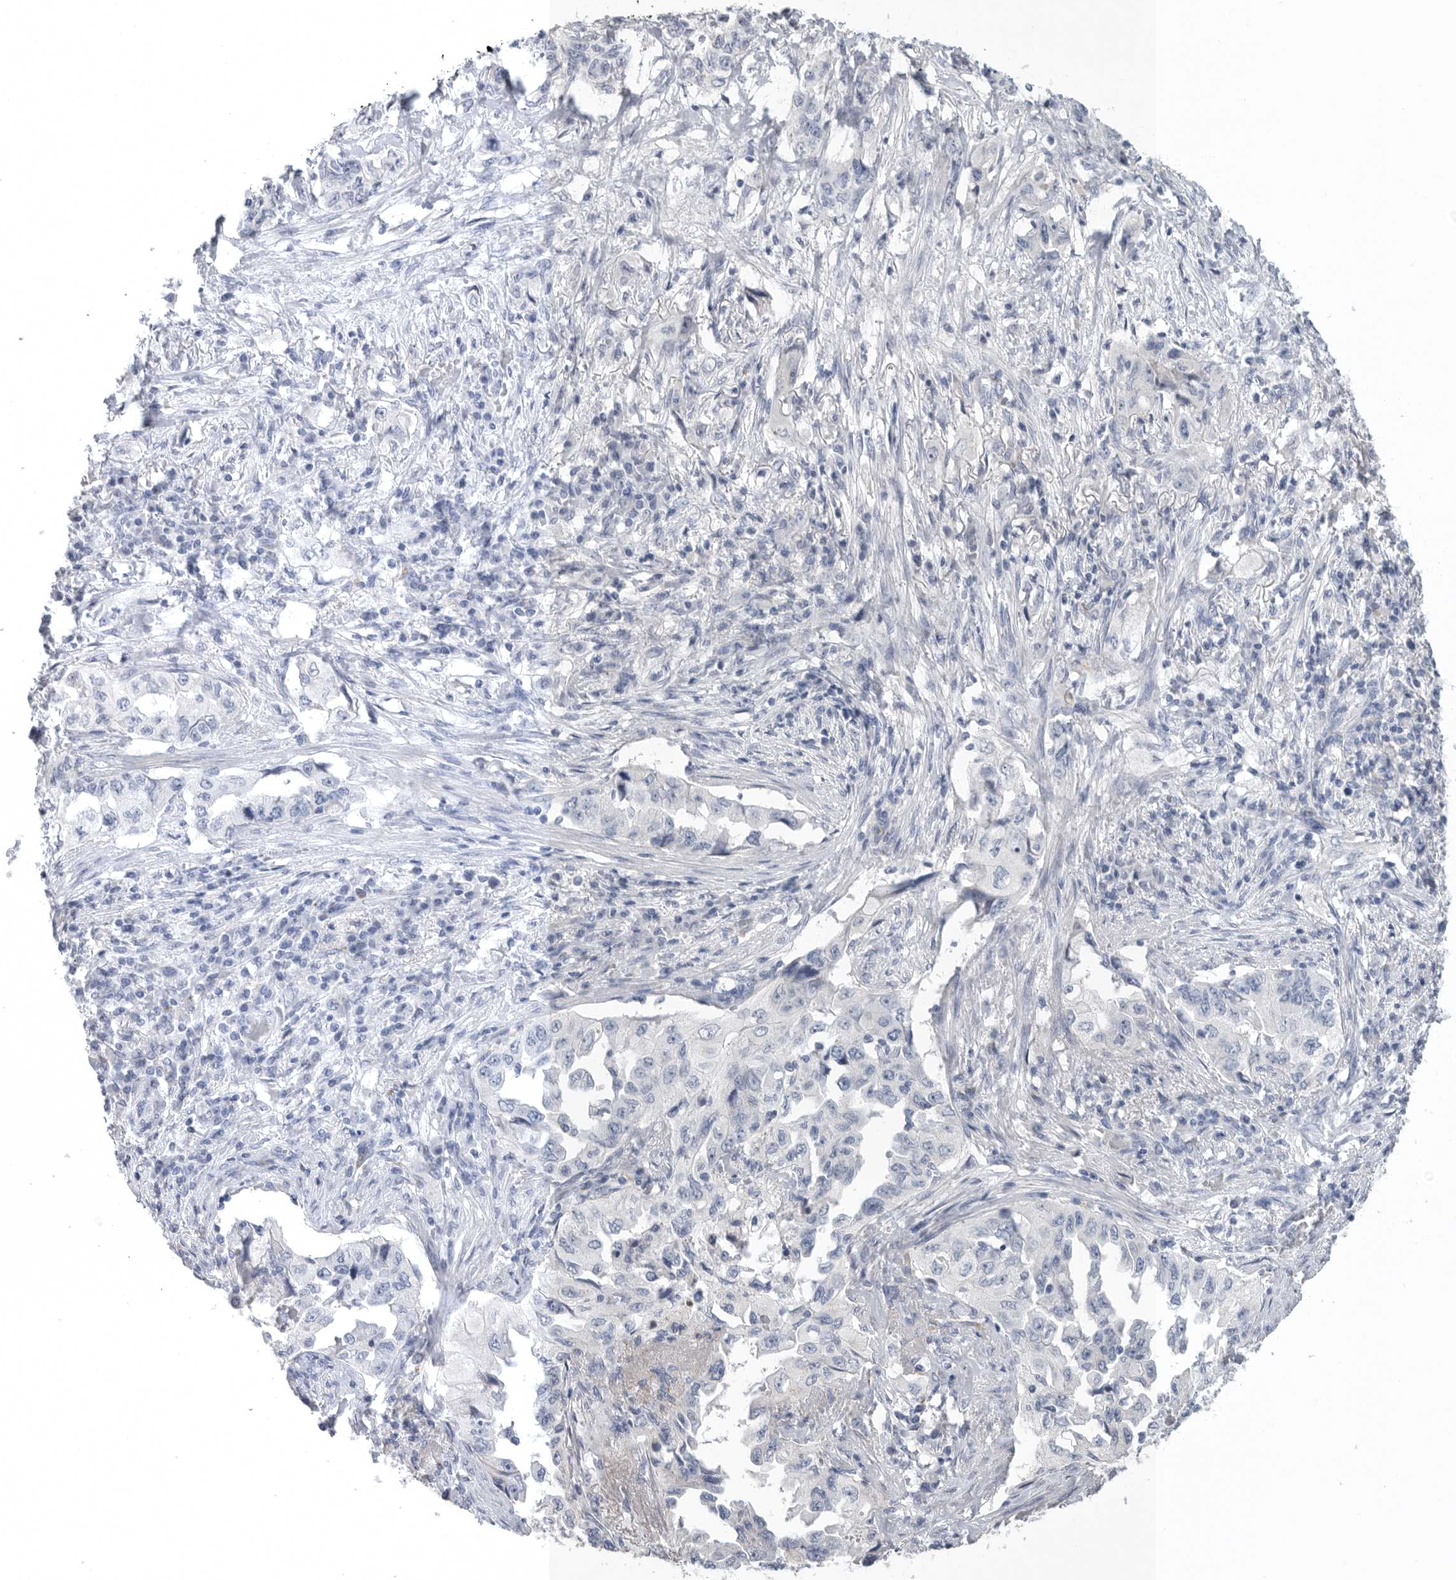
{"staining": {"intensity": "negative", "quantity": "none", "location": "none"}, "tissue": "lung cancer", "cell_type": "Tumor cells", "image_type": "cancer", "snomed": [{"axis": "morphology", "description": "Adenocarcinoma, NOS"}, {"axis": "topography", "description": "Lung"}], "caption": "Tumor cells are negative for brown protein staining in adenocarcinoma (lung).", "gene": "TIMP1", "patient": {"sex": "female", "age": 51}}